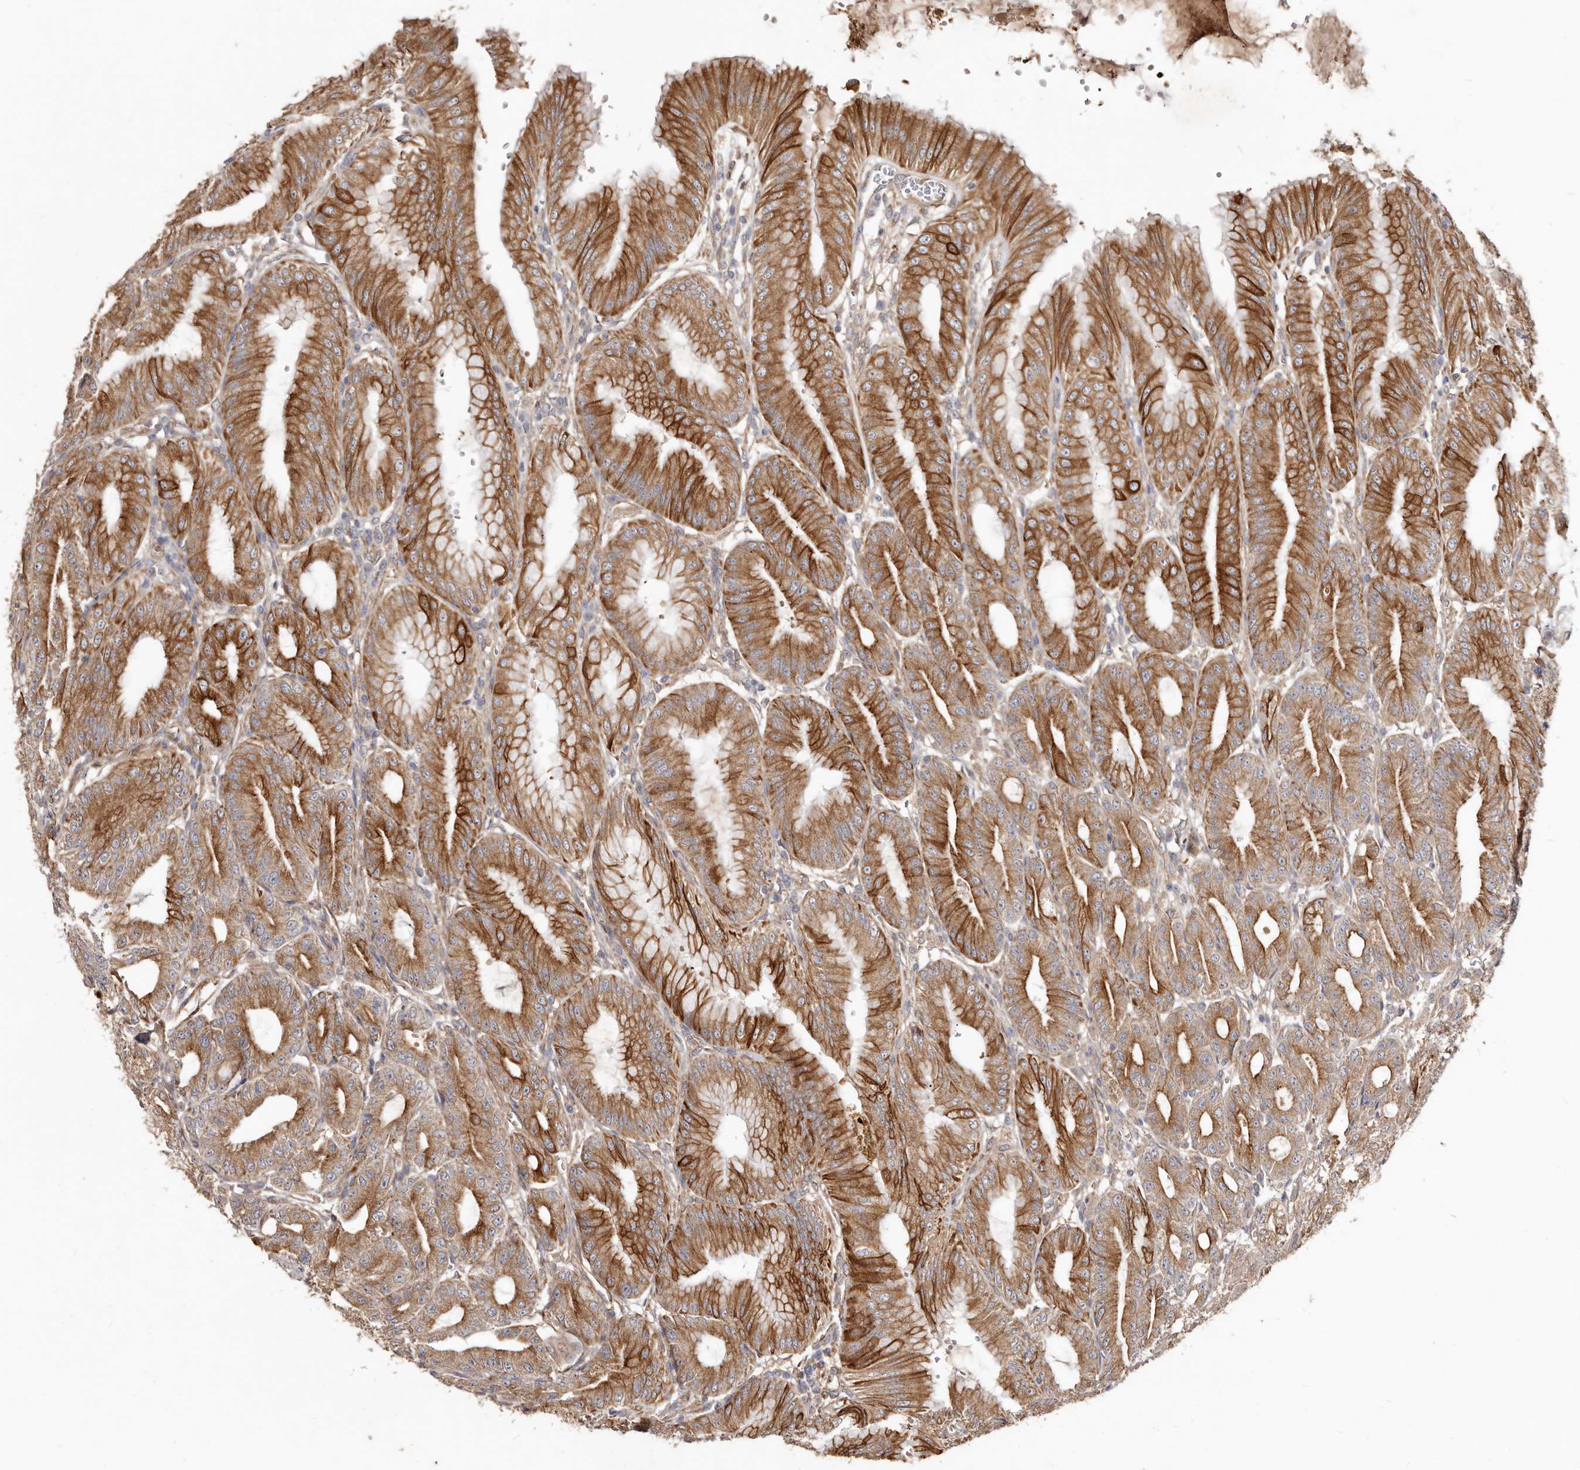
{"staining": {"intensity": "moderate", "quantity": ">75%", "location": "cytoplasmic/membranous"}, "tissue": "stomach", "cell_type": "Glandular cells", "image_type": "normal", "snomed": [{"axis": "morphology", "description": "Normal tissue, NOS"}, {"axis": "topography", "description": "Stomach, lower"}], "caption": "DAB immunohistochemical staining of normal stomach shows moderate cytoplasmic/membranous protein staining in about >75% of glandular cells. (Stains: DAB in brown, nuclei in blue, Microscopy: brightfield microscopy at high magnification).", "gene": "LRRC25", "patient": {"sex": "male", "age": 71}}